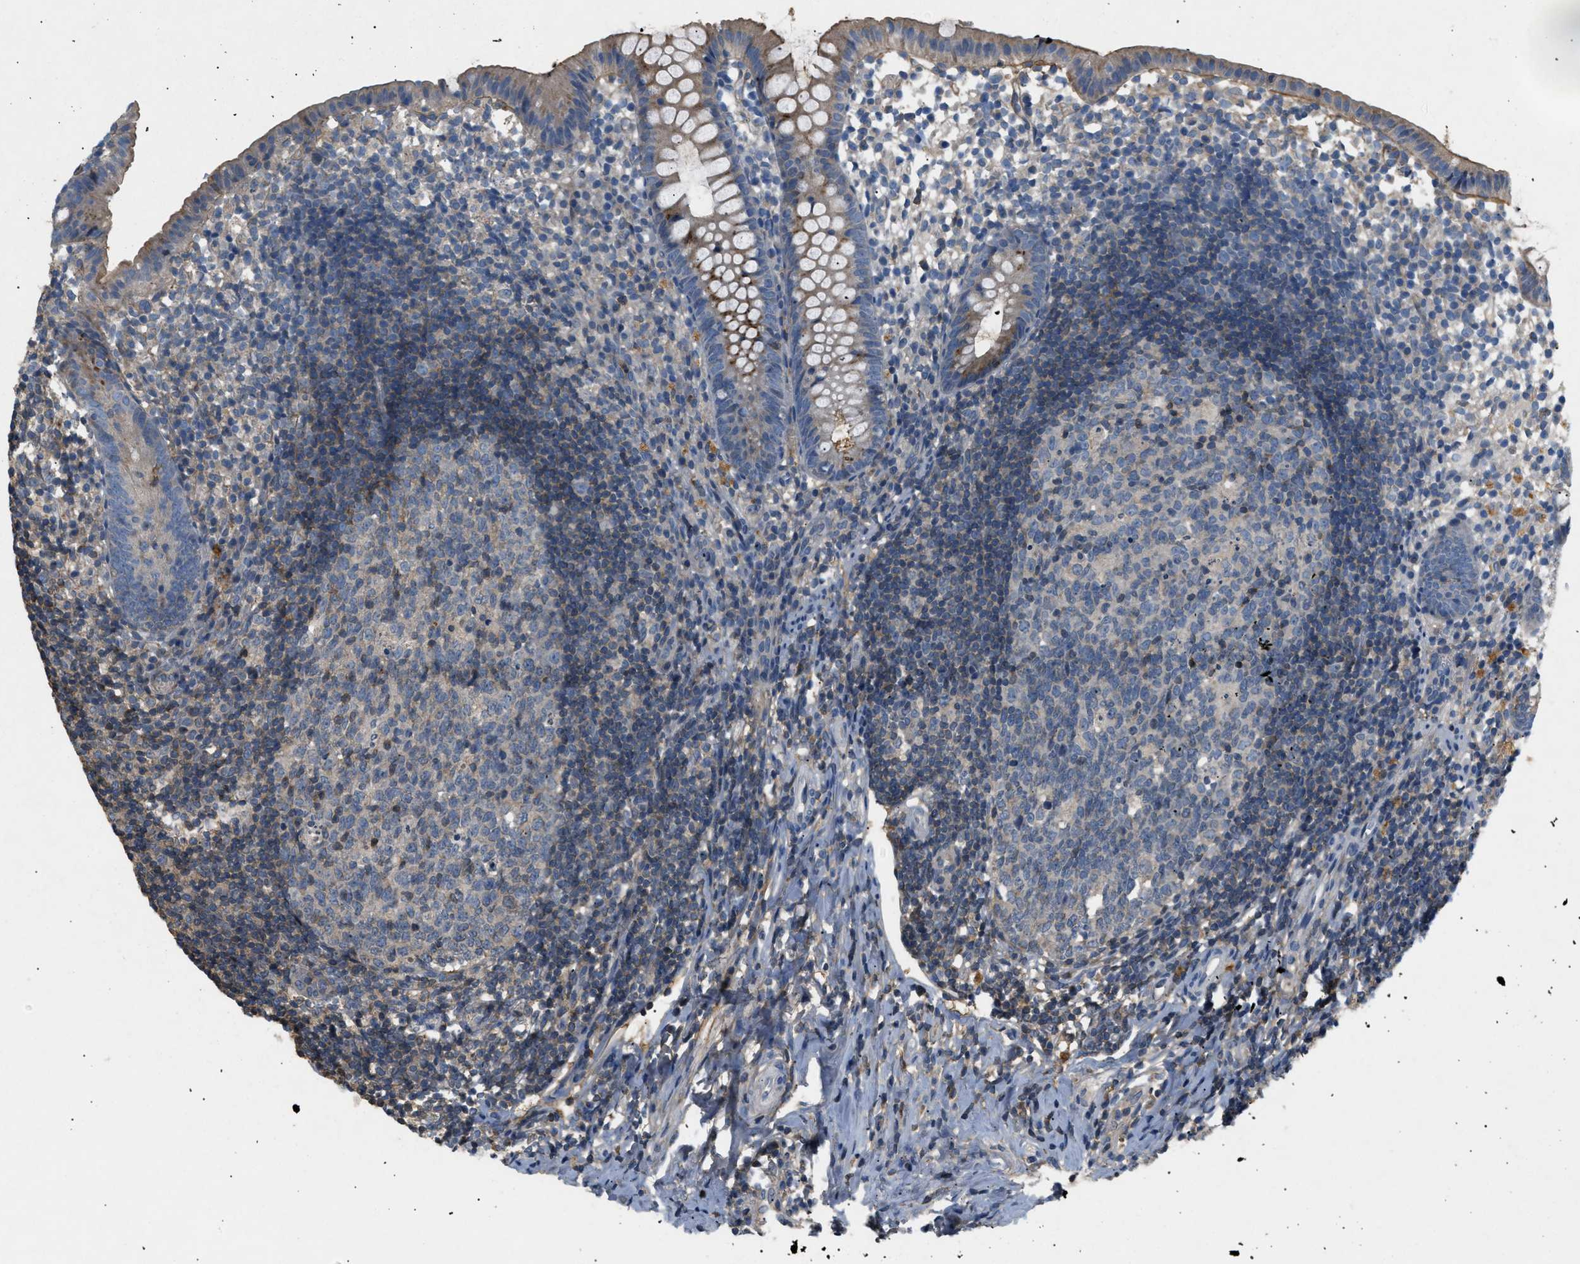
{"staining": {"intensity": "weak", "quantity": "25%-75%", "location": "cytoplasmic/membranous"}, "tissue": "appendix", "cell_type": "Glandular cells", "image_type": "normal", "snomed": [{"axis": "morphology", "description": "Normal tissue, NOS"}, {"axis": "topography", "description": "Appendix"}], "caption": "Immunohistochemical staining of normal human appendix shows low levels of weak cytoplasmic/membranous staining in approximately 25%-75% of glandular cells.", "gene": "FARS2", "patient": {"sex": "female", "age": 20}}